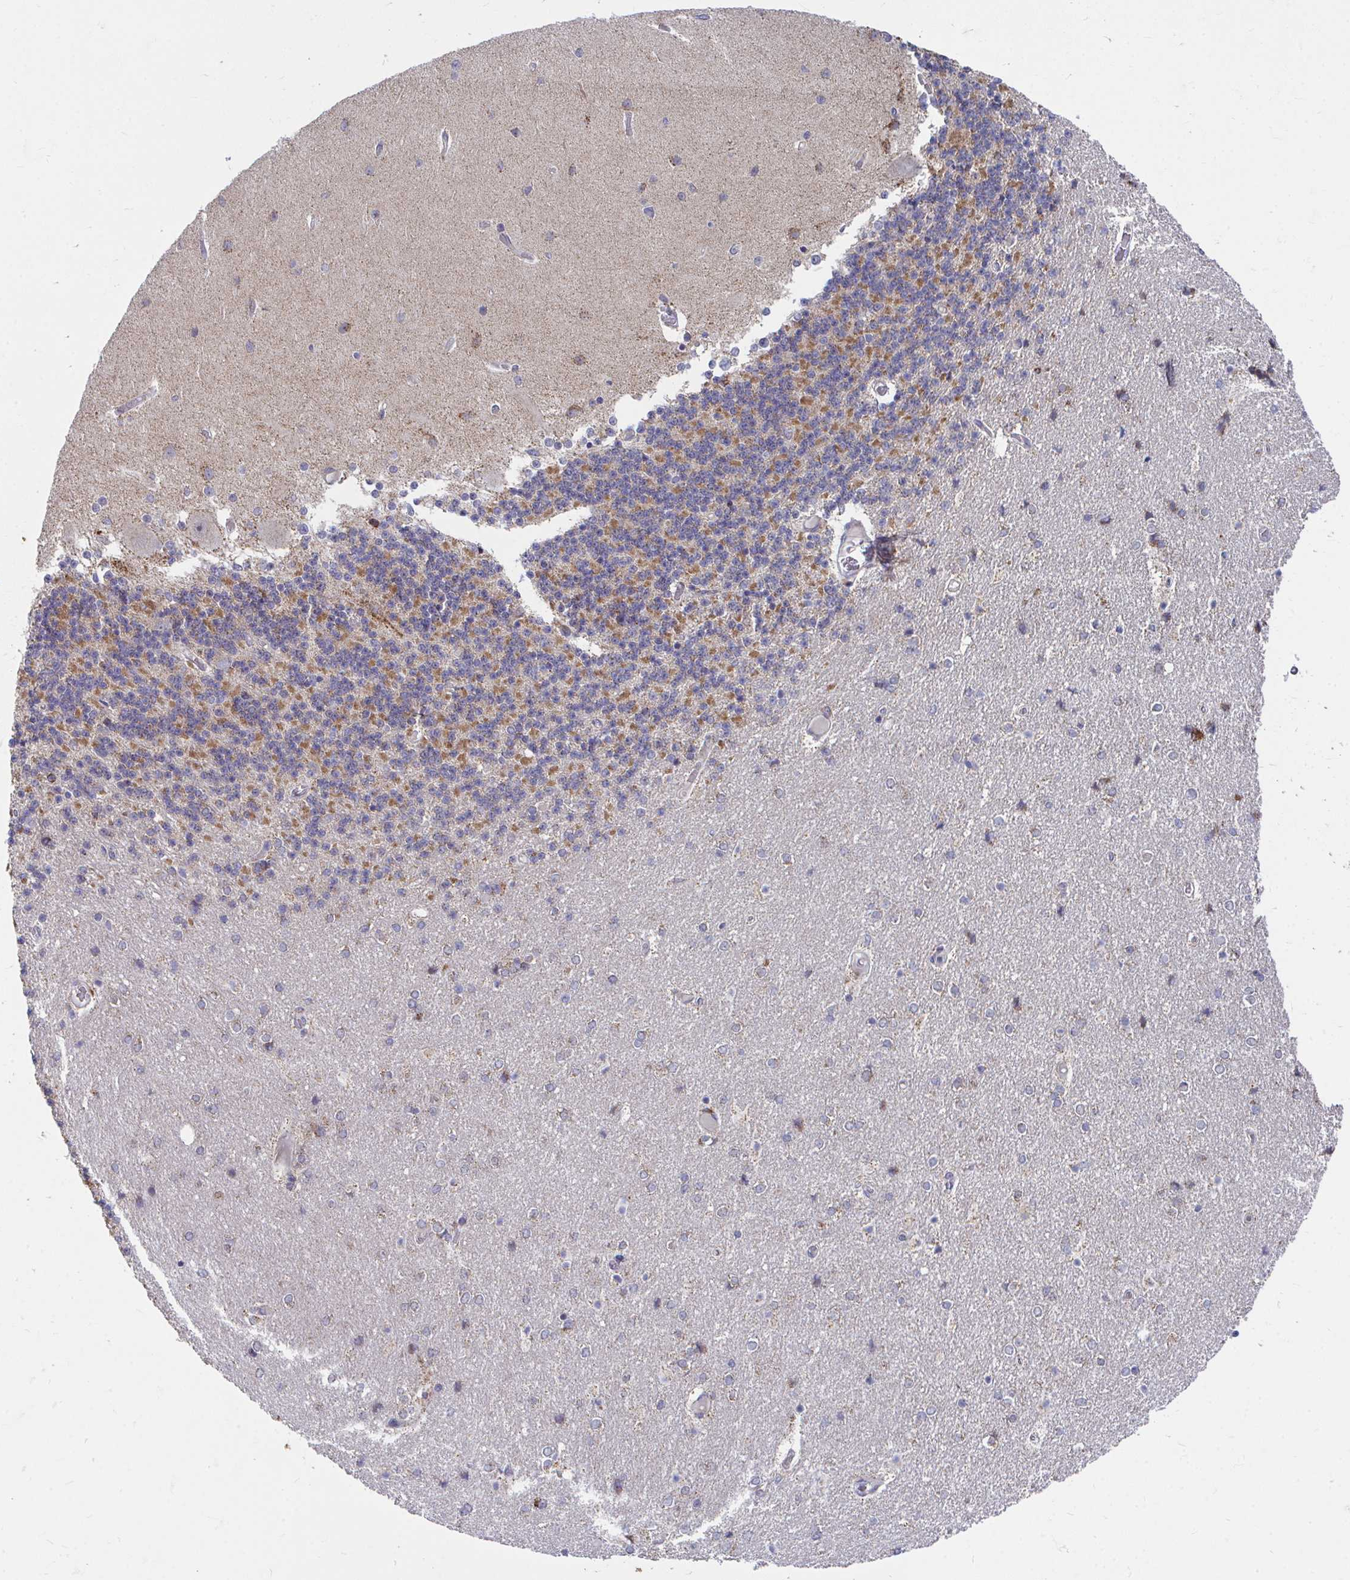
{"staining": {"intensity": "moderate", "quantity": "25%-75%", "location": "cytoplasmic/membranous"}, "tissue": "cerebellum", "cell_type": "Cells in granular layer", "image_type": "normal", "snomed": [{"axis": "morphology", "description": "Normal tissue, NOS"}, {"axis": "topography", "description": "Cerebellum"}], "caption": "This is a histology image of IHC staining of normal cerebellum, which shows moderate staining in the cytoplasmic/membranous of cells in granular layer.", "gene": "PEX3", "patient": {"sex": "female", "age": 54}}